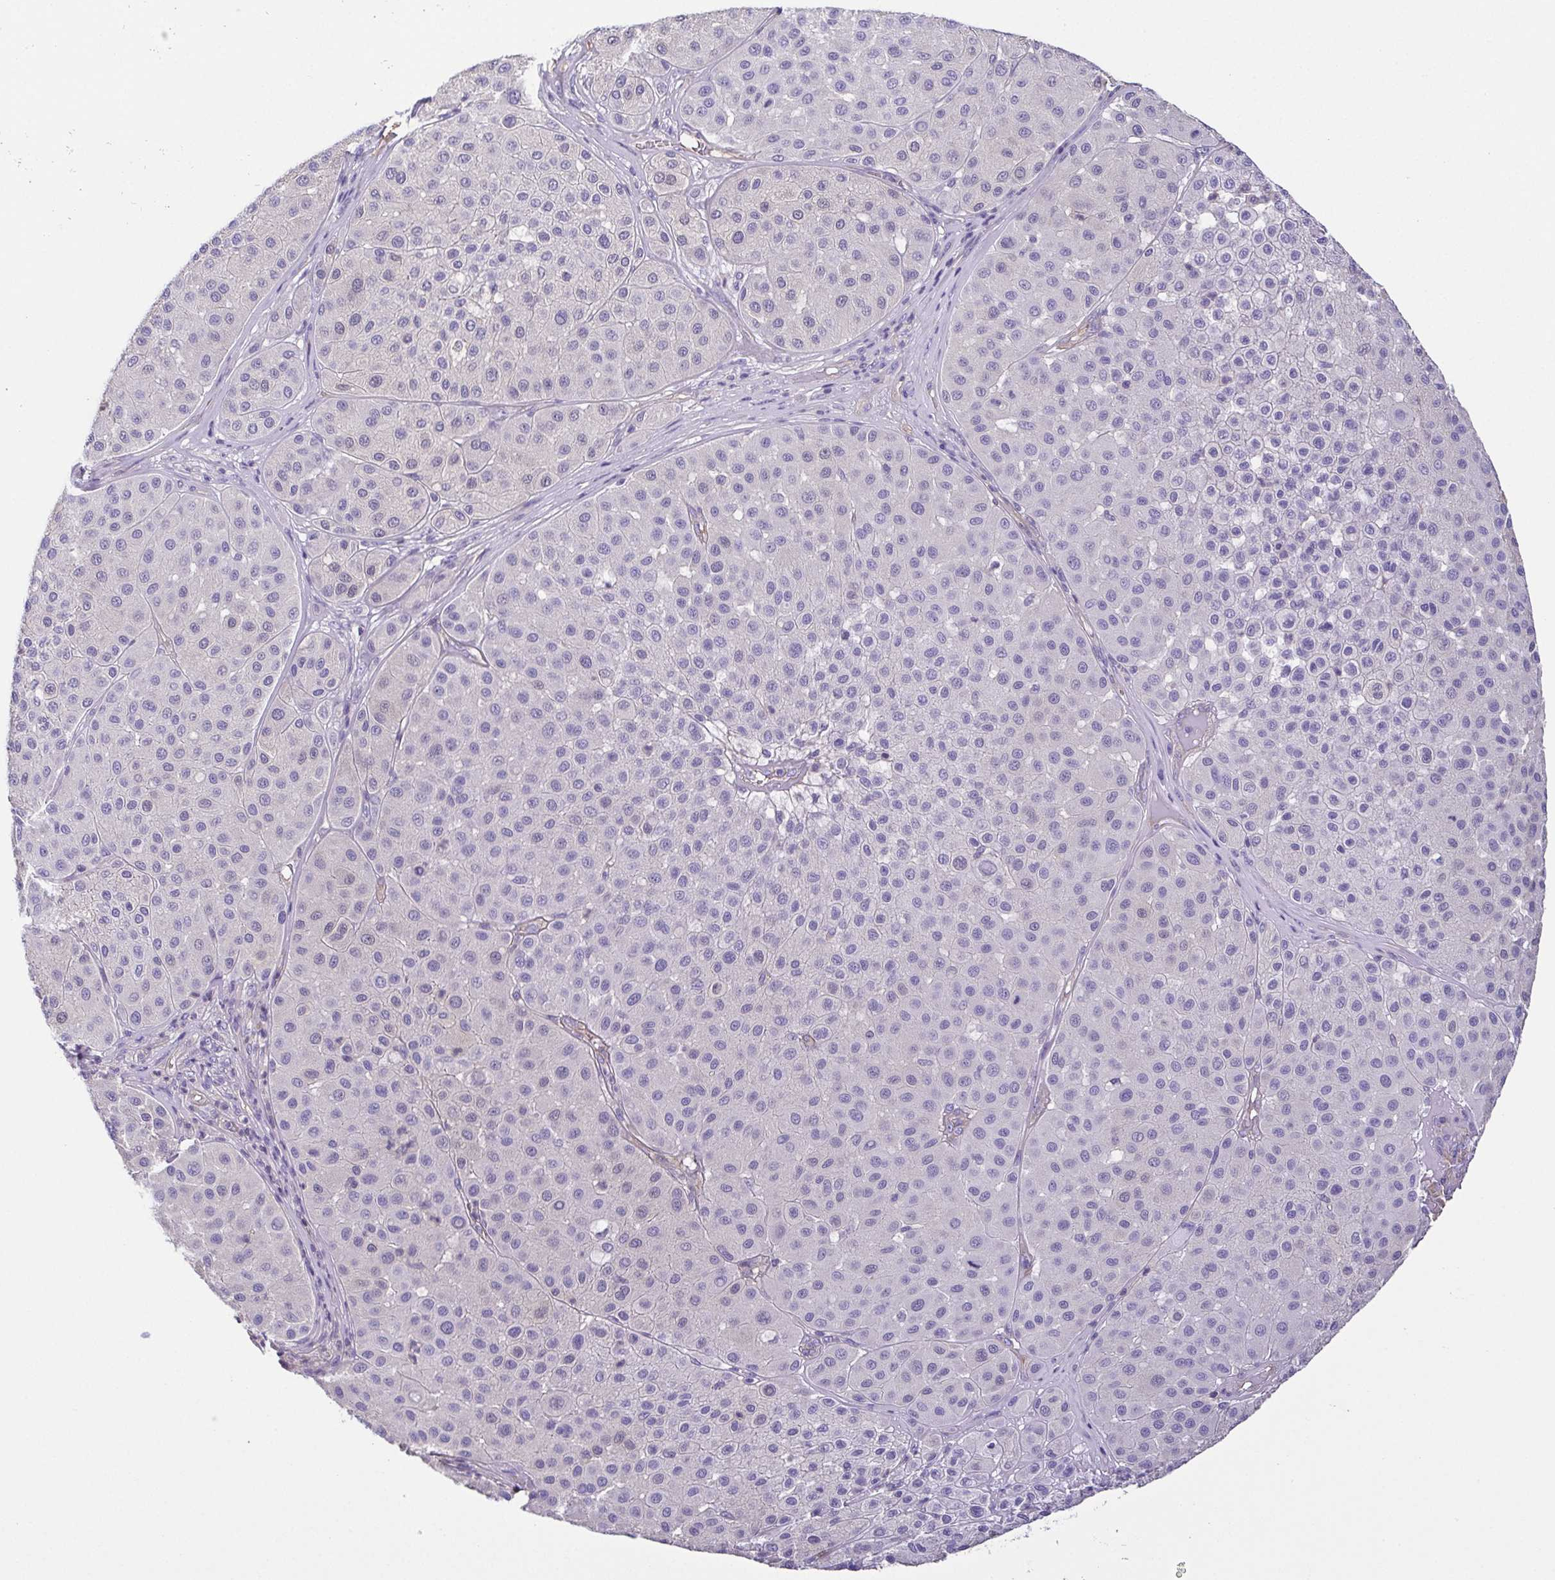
{"staining": {"intensity": "negative", "quantity": "none", "location": "none"}, "tissue": "melanoma", "cell_type": "Tumor cells", "image_type": "cancer", "snomed": [{"axis": "morphology", "description": "Malignant melanoma, Metastatic site"}, {"axis": "topography", "description": "Smooth muscle"}], "caption": "Immunohistochemistry (IHC) image of malignant melanoma (metastatic site) stained for a protein (brown), which demonstrates no positivity in tumor cells.", "gene": "MYL6", "patient": {"sex": "male", "age": 41}}